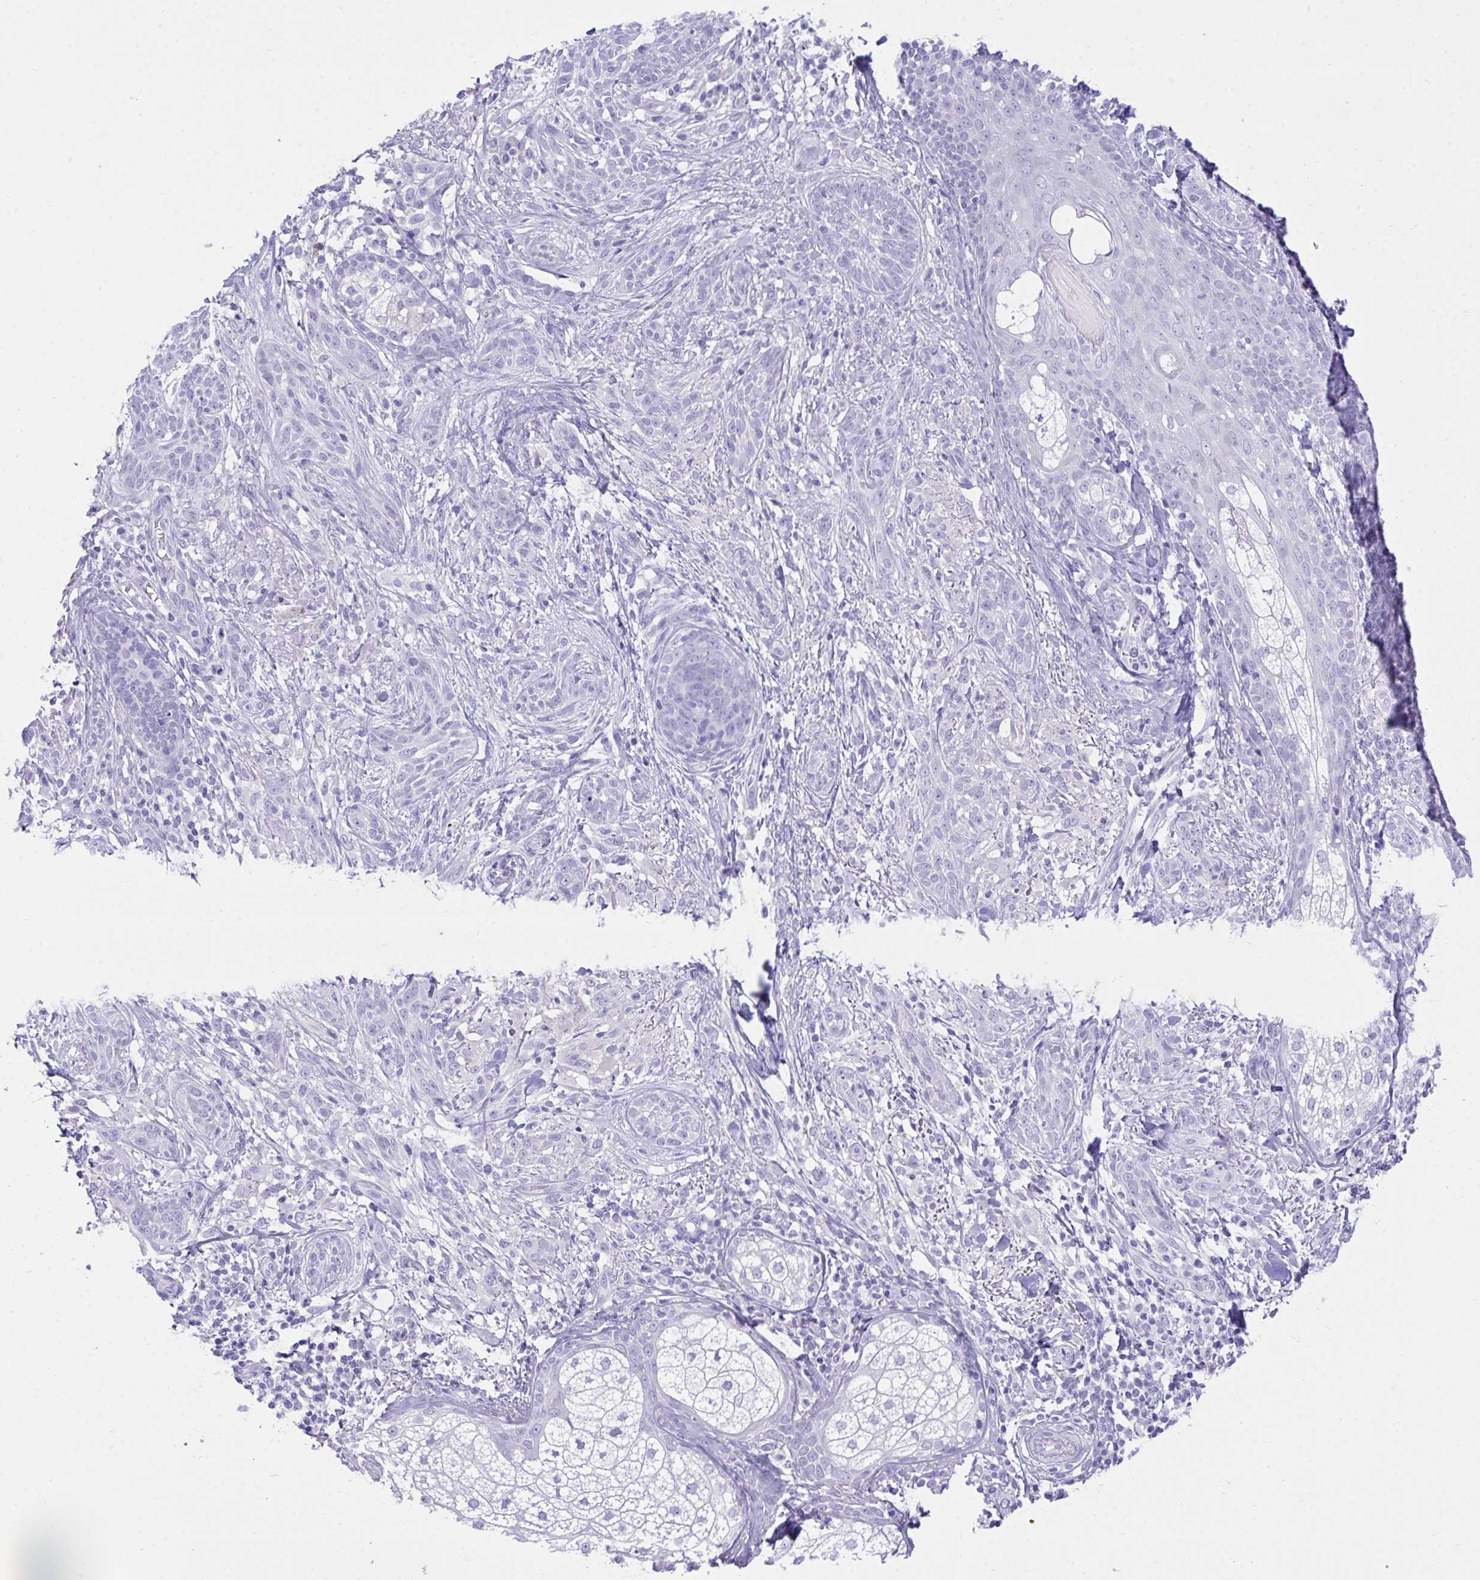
{"staining": {"intensity": "negative", "quantity": "none", "location": "none"}, "tissue": "skin cancer", "cell_type": "Tumor cells", "image_type": "cancer", "snomed": [{"axis": "morphology", "description": "Basal cell carcinoma"}, {"axis": "topography", "description": "Skin"}], "caption": "There is no significant staining in tumor cells of skin cancer.", "gene": "PLEKHH1", "patient": {"sex": "male", "age": 75}}